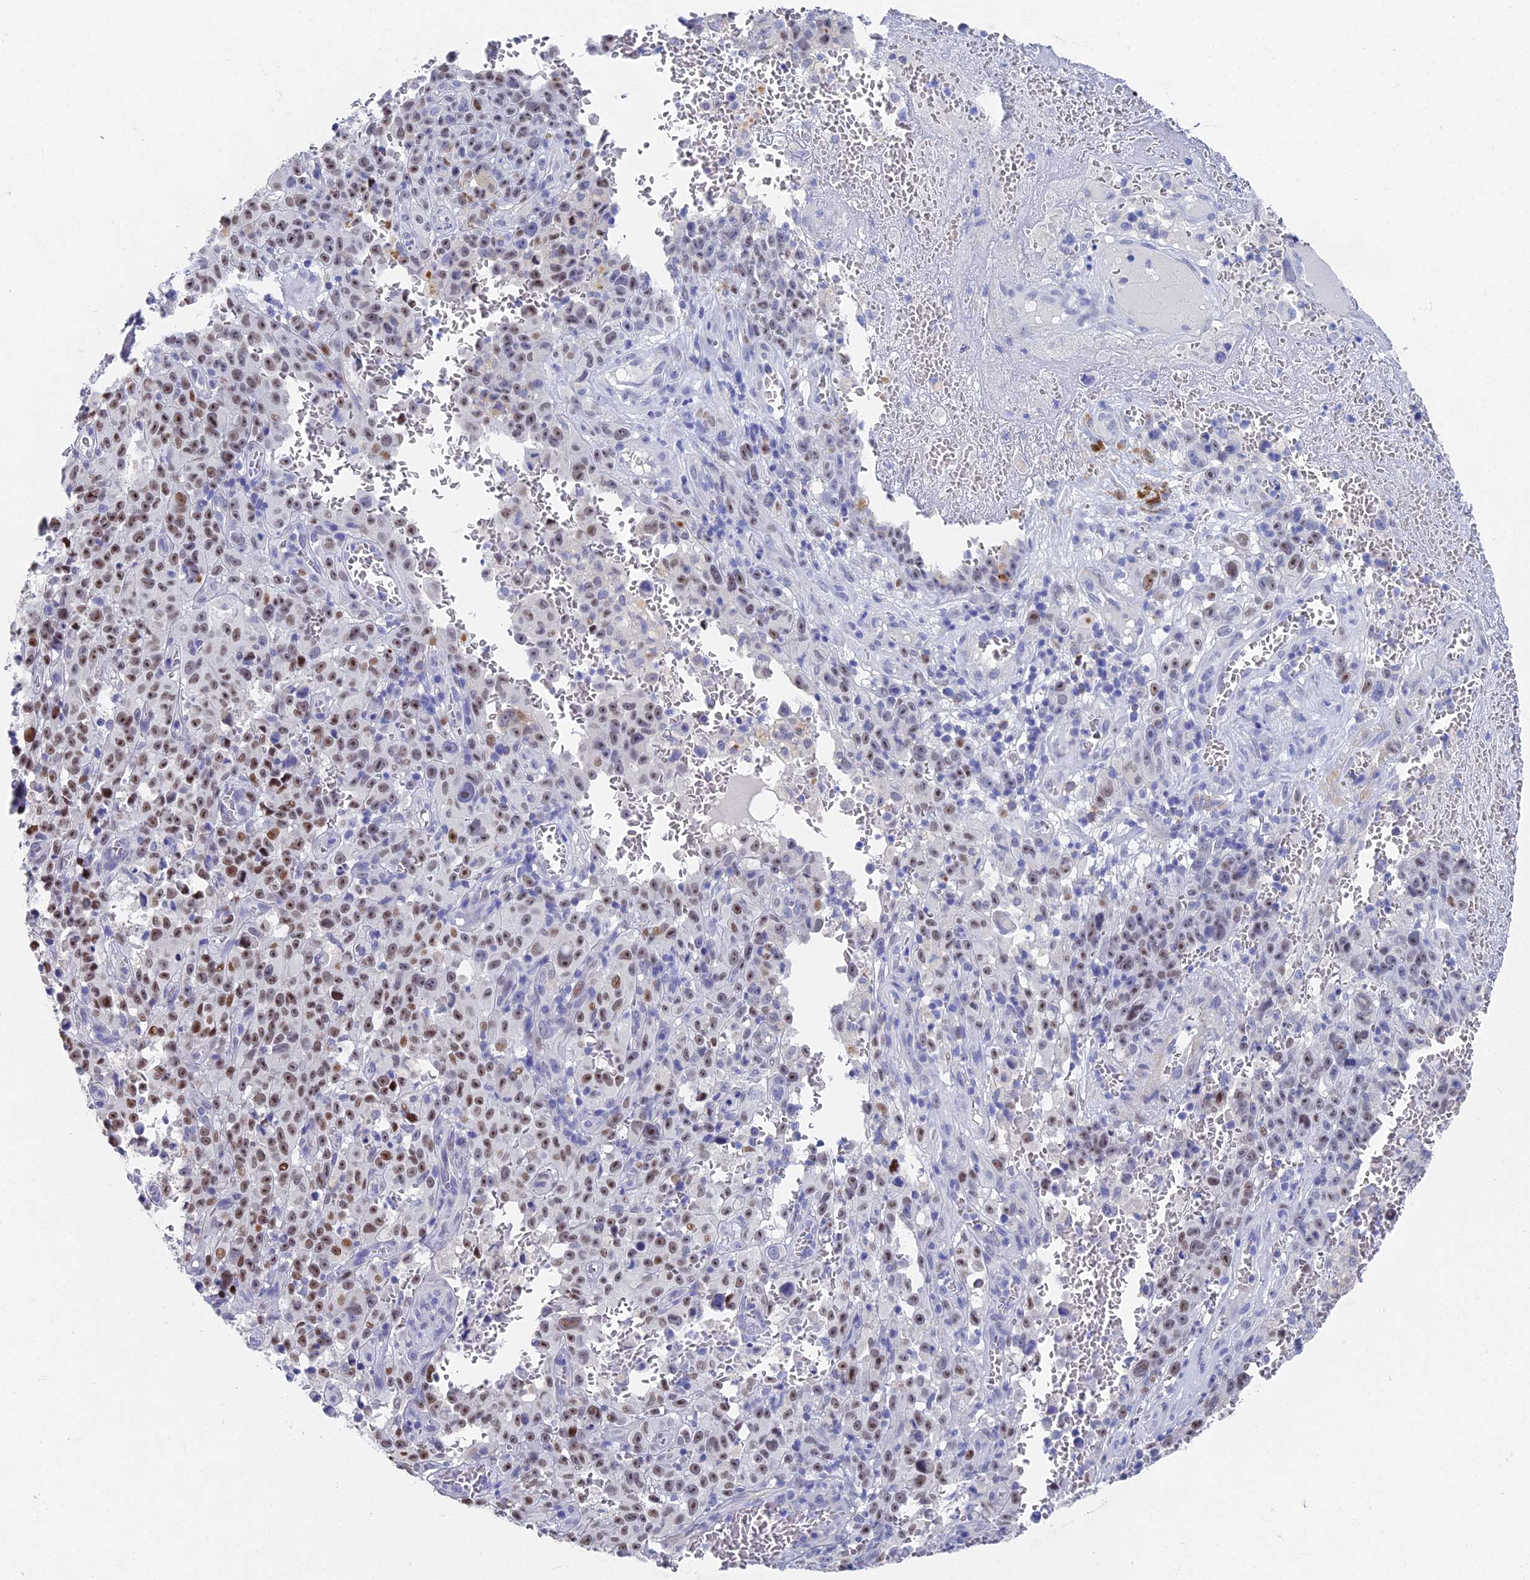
{"staining": {"intensity": "moderate", "quantity": "25%-75%", "location": "nuclear"}, "tissue": "melanoma", "cell_type": "Tumor cells", "image_type": "cancer", "snomed": [{"axis": "morphology", "description": "Malignant melanoma, NOS"}, {"axis": "topography", "description": "Skin"}], "caption": "Moderate nuclear staining is seen in about 25%-75% of tumor cells in melanoma.", "gene": "VPS33B", "patient": {"sex": "female", "age": 82}}